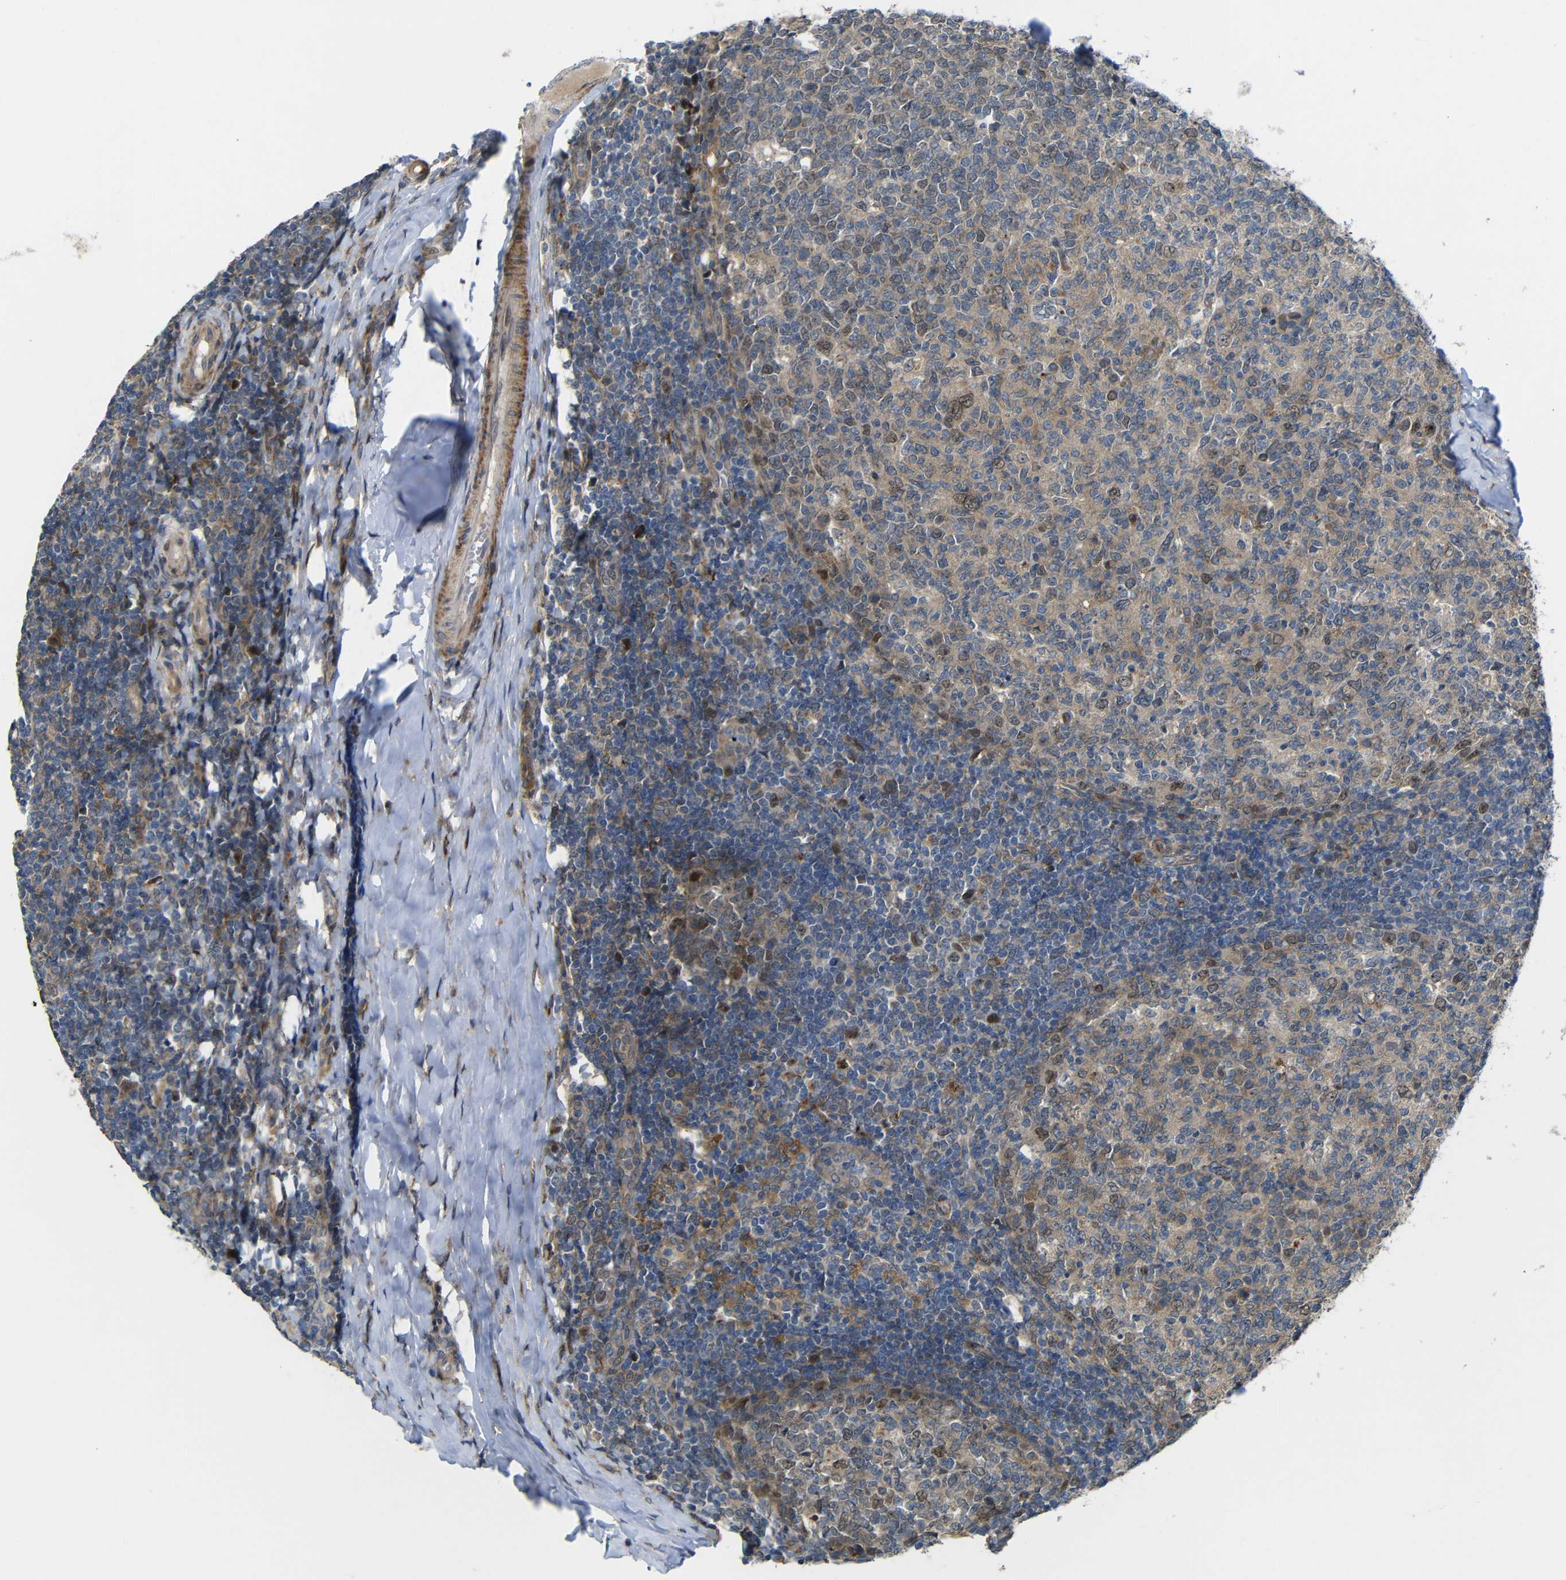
{"staining": {"intensity": "weak", "quantity": ">75%", "location": "cytoplasmic/membranous,nuclear"}, "tissue": "tonsil", "cell_type": "Germinal center cells", "image_type": "normal", "snomed": [{"axis": "morphology", "description": "Normal tissue, NOS"}, {"axis": "topography", "description": "Tonsil"}], "caption": "Immunohistochemistry (IHC) (DAB (3,3'-diaminobenzidine)) staining of normal tonsil displays weak cytoplasmic/membranous,nuclear protein staining in approximately >75% of germinal center cells.", "gene": "P3H2", "patient": {"sex": "female", "age": 19}}